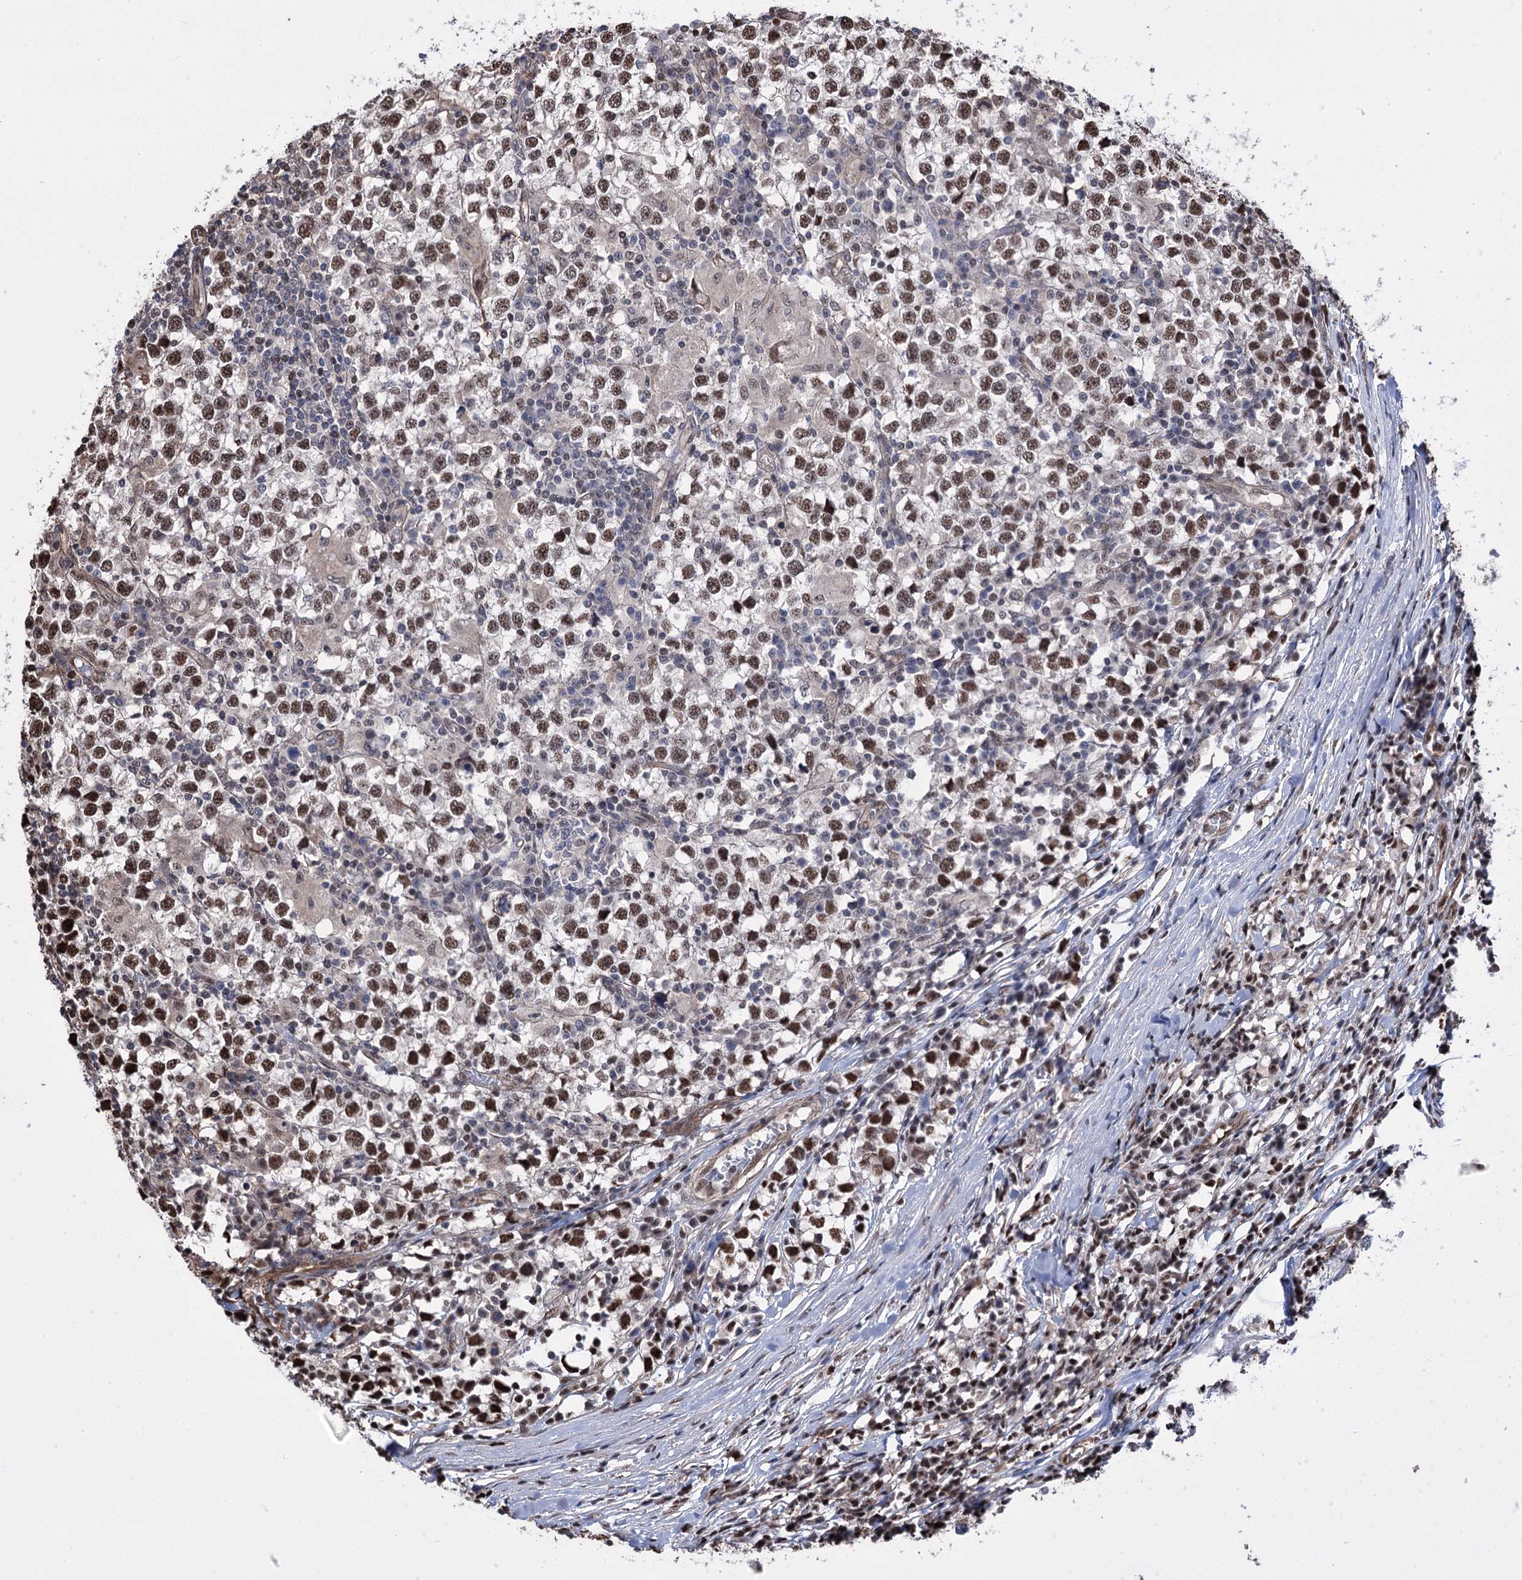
{"staining": {"intensity": "moderate", "quantity": ">75%", "location": "nuclear"}, "tissue": "testis cancer", "cell_type": "Tumor cells", "image_type": "cancer", "snomed": [{"axis": "morphology", "description": "Seminoma, NOS"}, {"axis": "topography", "description": "Testis"}], "caption": "Protein staining shows moderate nuclear positivity in approximately >75% of tumor cells in testis cancer.", "gene": "CHMP7", "patient": {"sex": "male", "age": 65}}